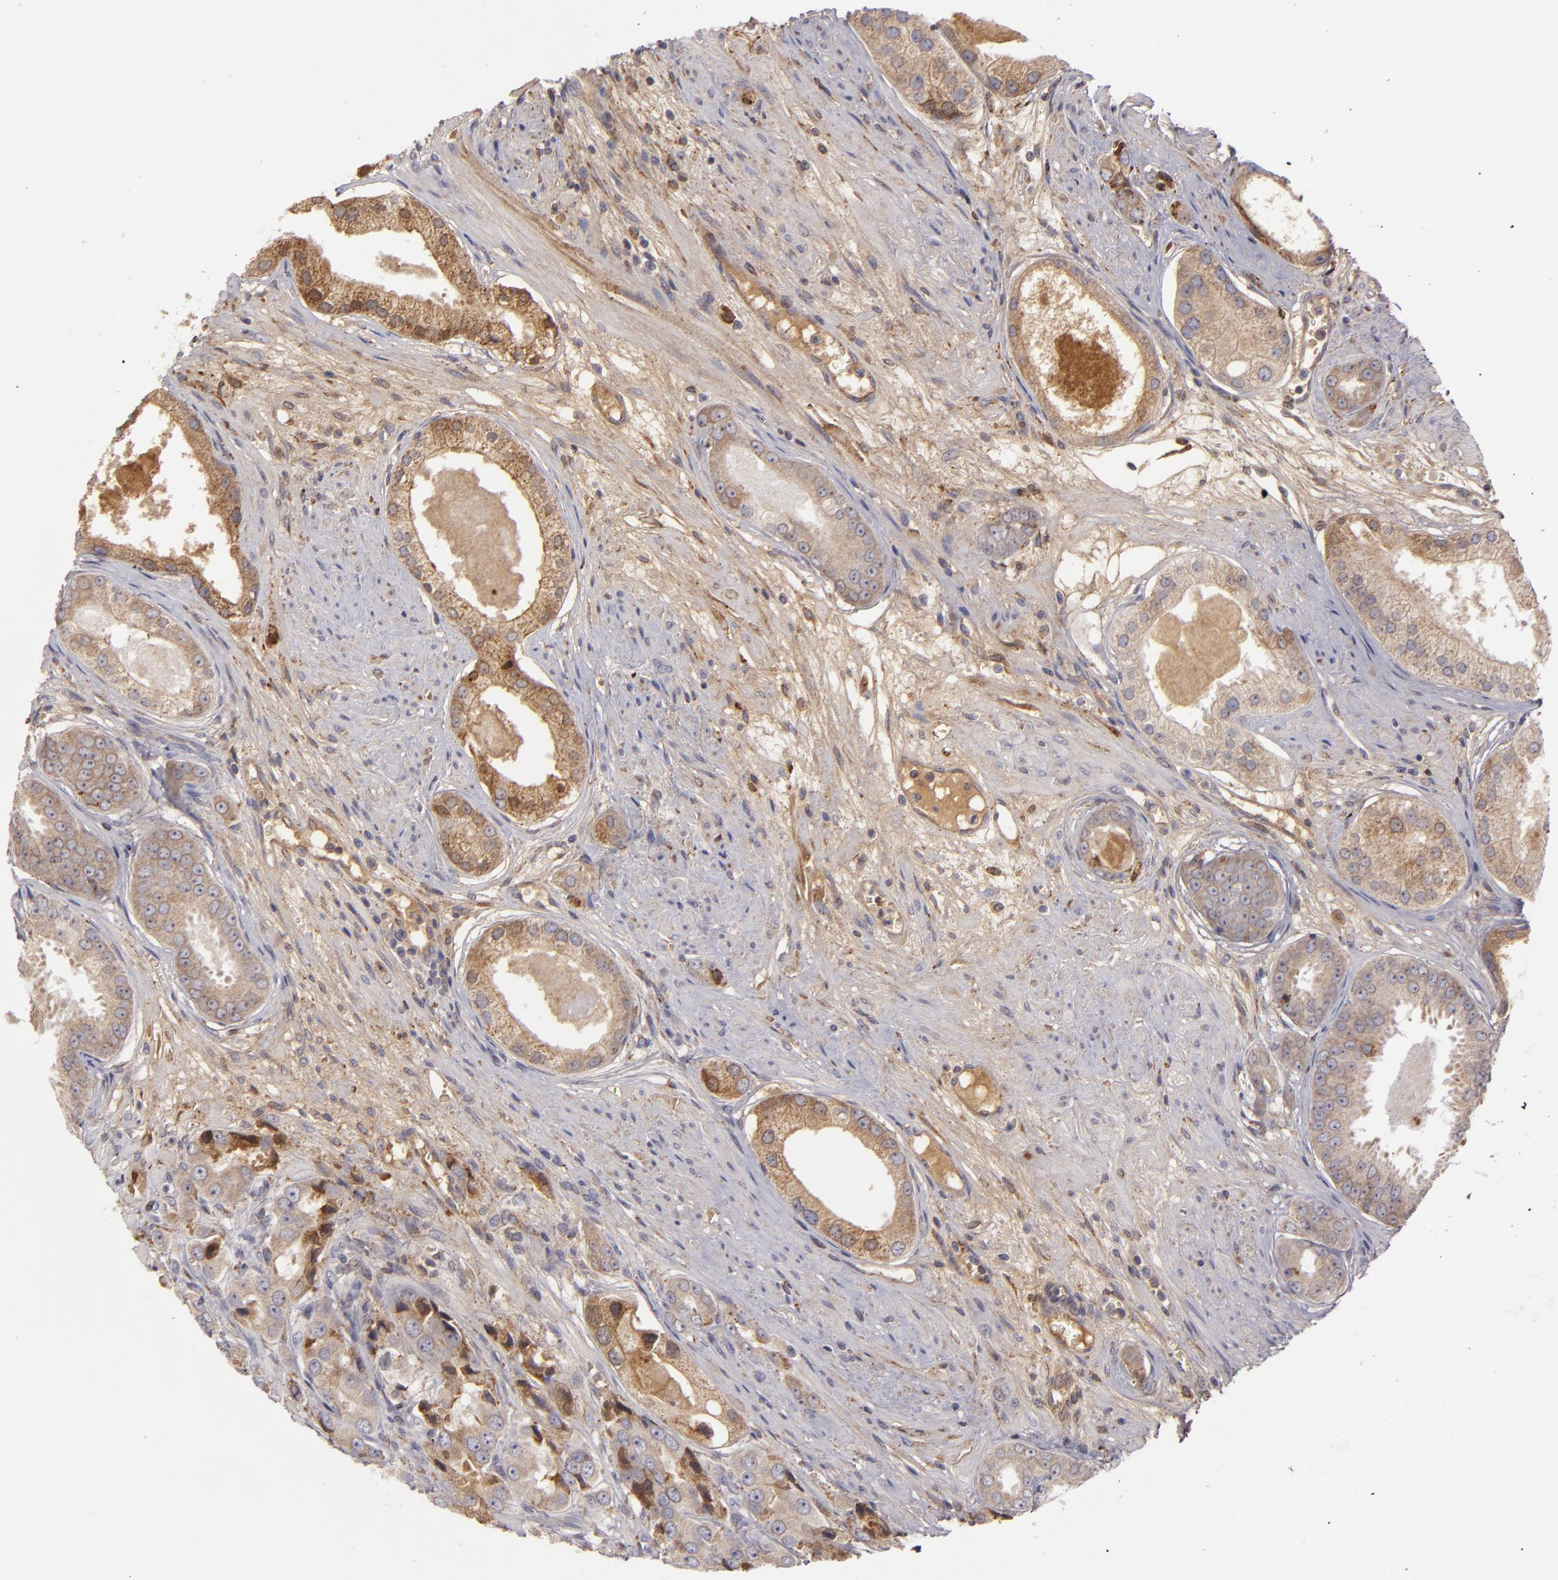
{"staining": {"intensity": "moderate", "quantity": ">75%", "location": "cytoplasmic/membranous"}, "tissue": "prostate cancer", "cell_type": "Tumor cells", "image_type": "cancer", "snomed": [{"axis": "morphology", "description": "Adenocarcinoma, Medium grade"}, {"axis": "topography", "description": "Prostate"}], "caption": "Protein analysis of prostate adenocarcinoma (medium-grade) tissue displays moderate cytoplasmic/membranous staining in approximately >75% of tumor cells.", "gene": "CFB", "patient": {"sex": "male", "age": 53}}